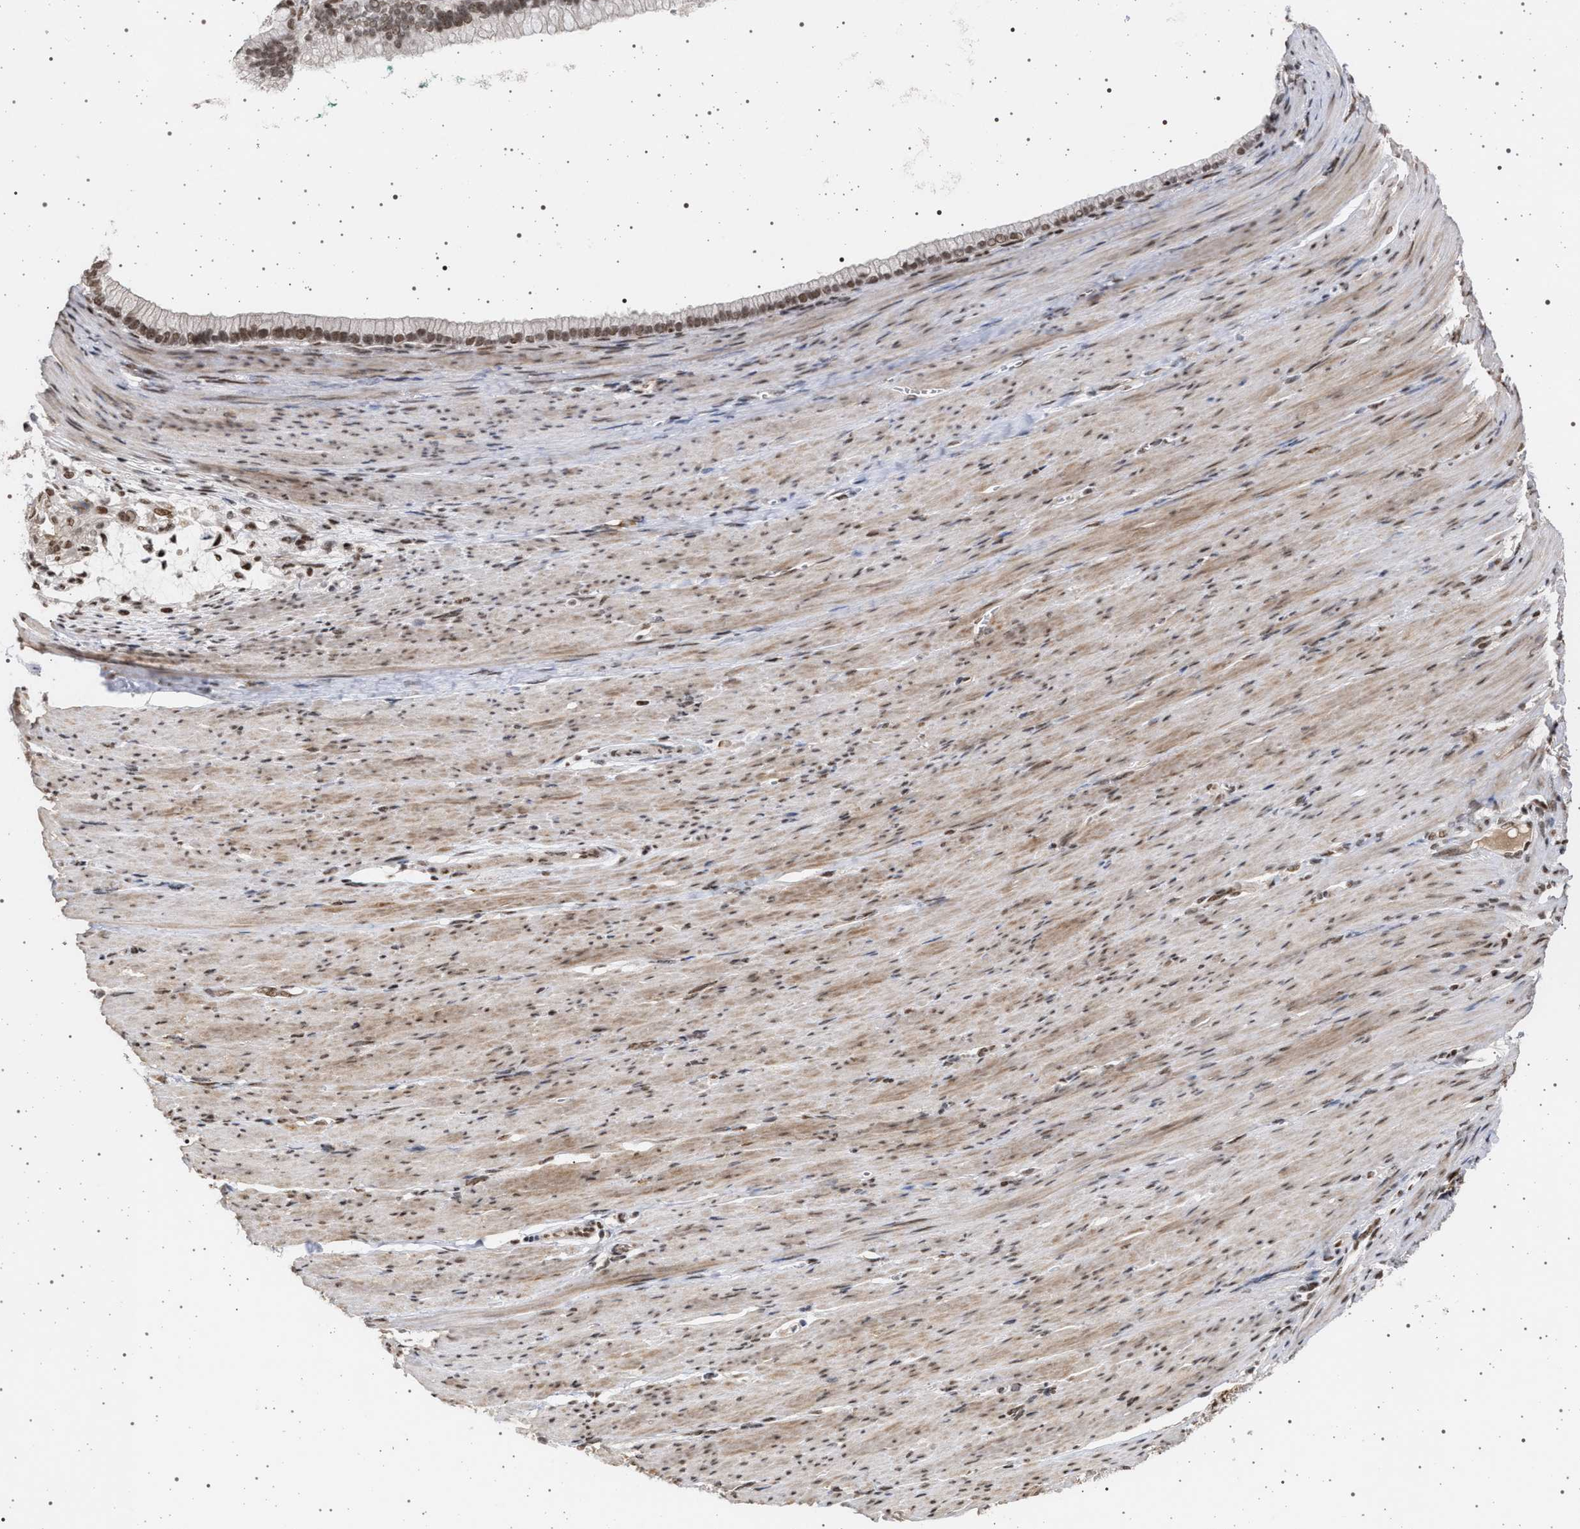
{"staining": {"intensity": "moderate", "quantity": ">75%", "location": "nuclear"}, "tissue": "pancreatic cancer", "cell_type": "Tumor cells", "image_type": "cancer", "snomed": [{"axis": "morphology", "description": "Adenocarcinoma, NOS"}, {"axis": "topography", "description": "Pancreas"}], "caption": "Tumor cells exhibit medium levels of moderate nuclear expression in about >75% of cells in pancreatic adenocarcinoma.", "gene": "PHF12", "patient": {"sex": "male", "age": 69}}